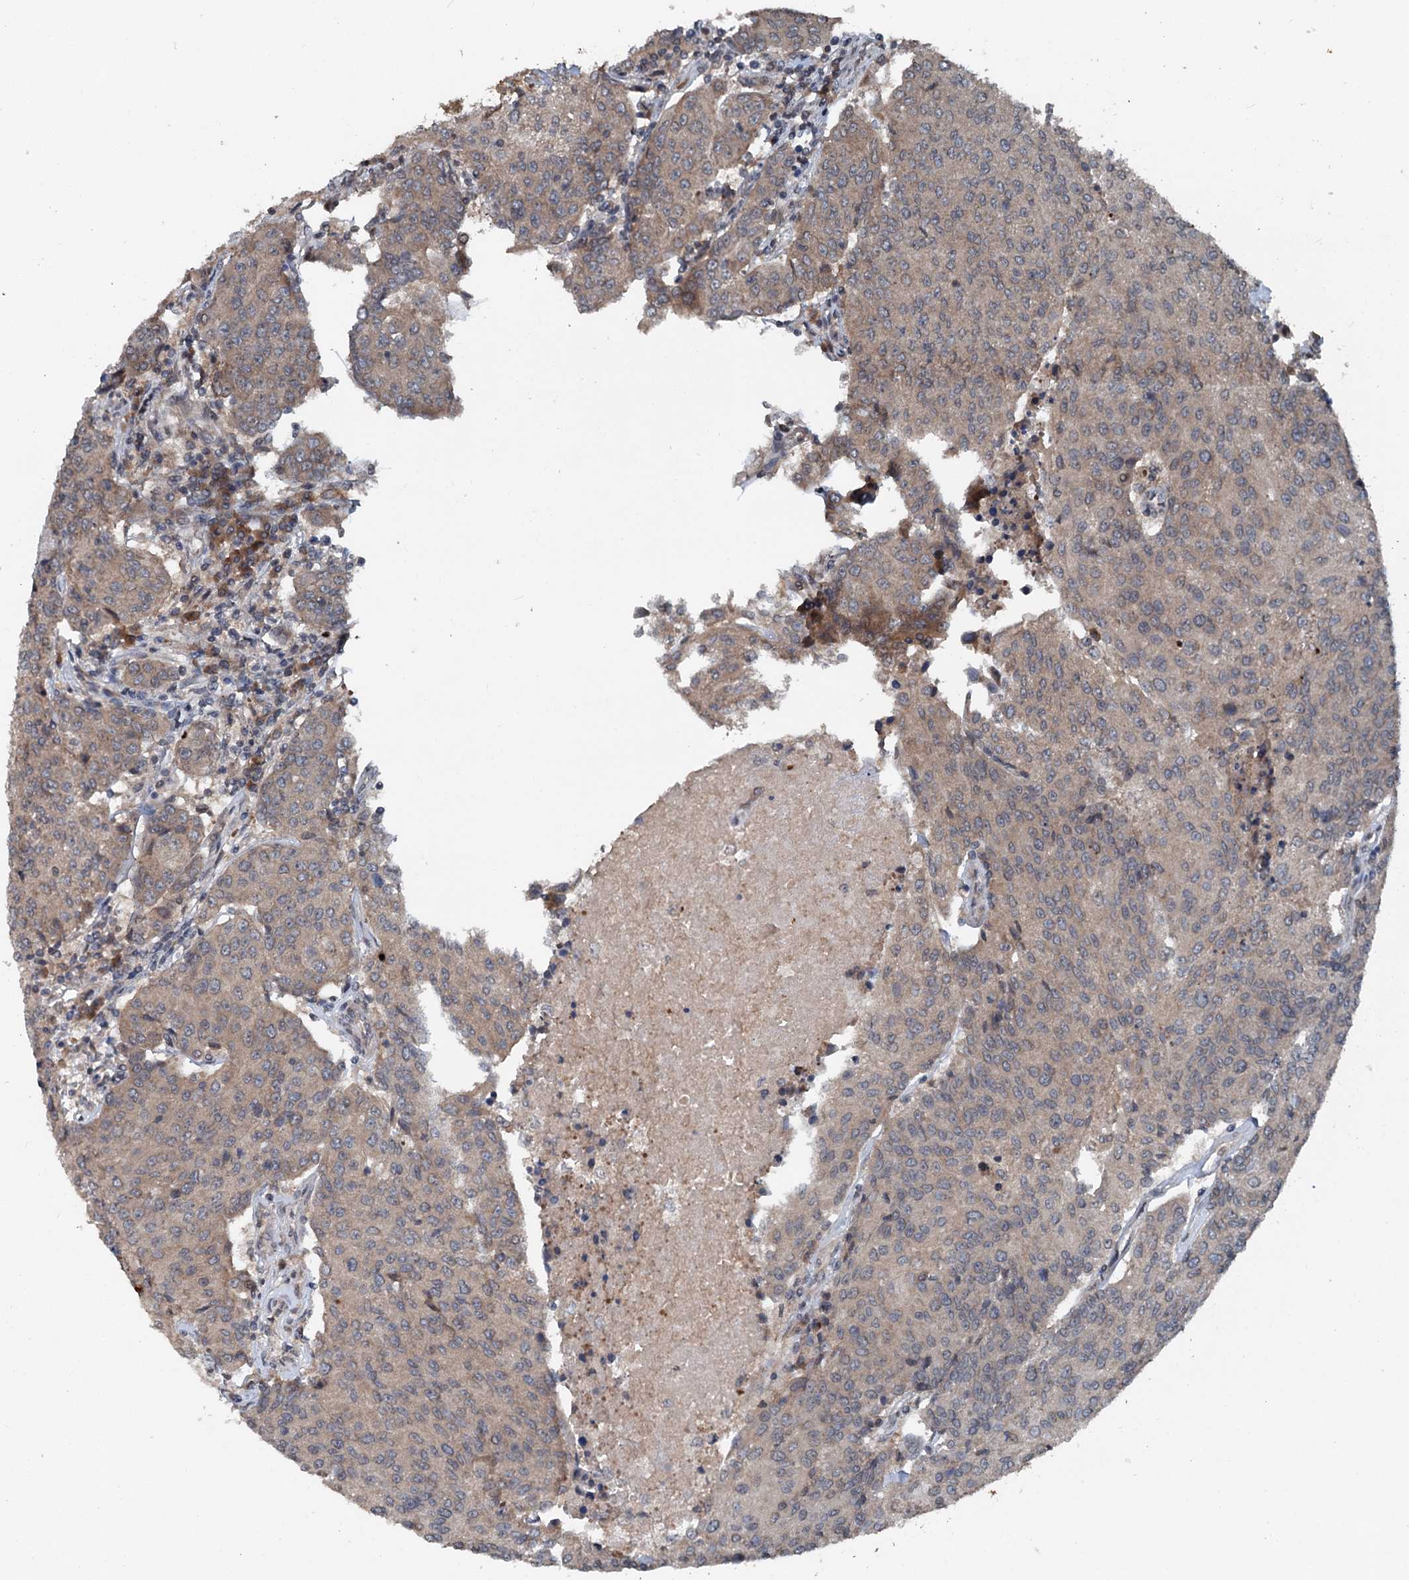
{"staining": {"intensity": "weak", "quantity": "25%-75%", "location": "cytoplasmic/membranous"}, "tissue": "urothelial cancer", "cell_type": "Tumor cells", "image_type": "cancer", "snomed": [{"axis": "morphology", "description": "Urothelial carcinoma, High grade"}, {"axis": "topography", "description": "Urinary bladder"}], "caption": "There is low levels of weak cytoplasmic/membranous expression in tumor cells of urothelial carcinoma (high-grade), as demonstrated by immunohistochemical staining (brown color).", "gene": "N4BP2L2", "patient": {"sex": "female", "age": 85}}